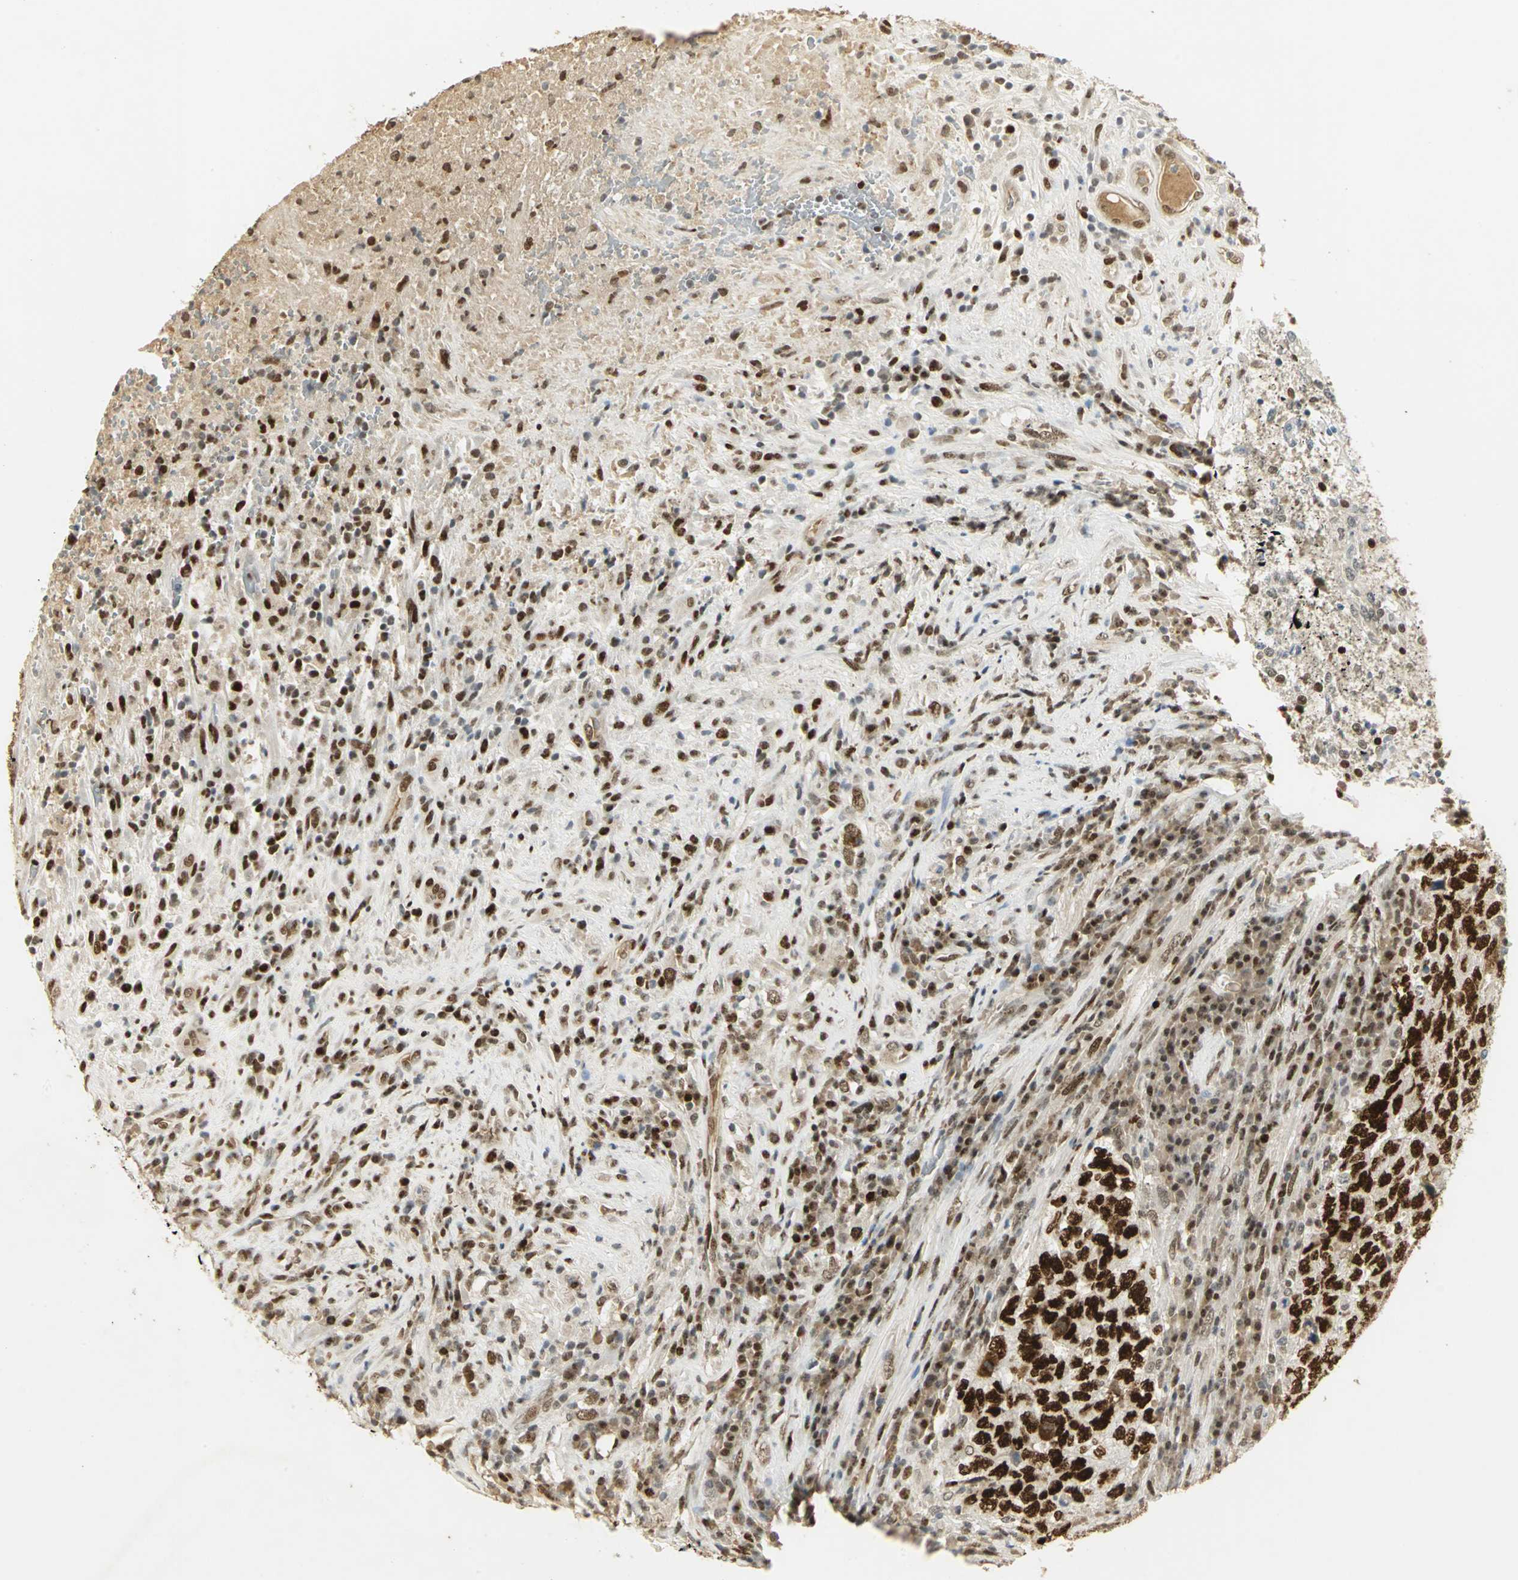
{"staining": {"intensity": "strong", "quantity": ">75%", "location": "nuclear"}, "tissue": "testis cancer", "cell_type": "Tumor cells", "image_type": "cancer", "snomed": [{"axis": "morphology", "description": "Necrosis, NOS"}, {"axis": "morphology", "description": "Carcinoma, Embryonal, NOS"}, {"axis": "topography", "description": "Testis"}], "caption": "There is high levels of strong nuclear positivity in tumor cells of testis embryonal carcinoma, as demonstrated by immunohistochemical staining (brown color).", "gene": "AK6", "patient": {"sex": "male", "age": 19}}